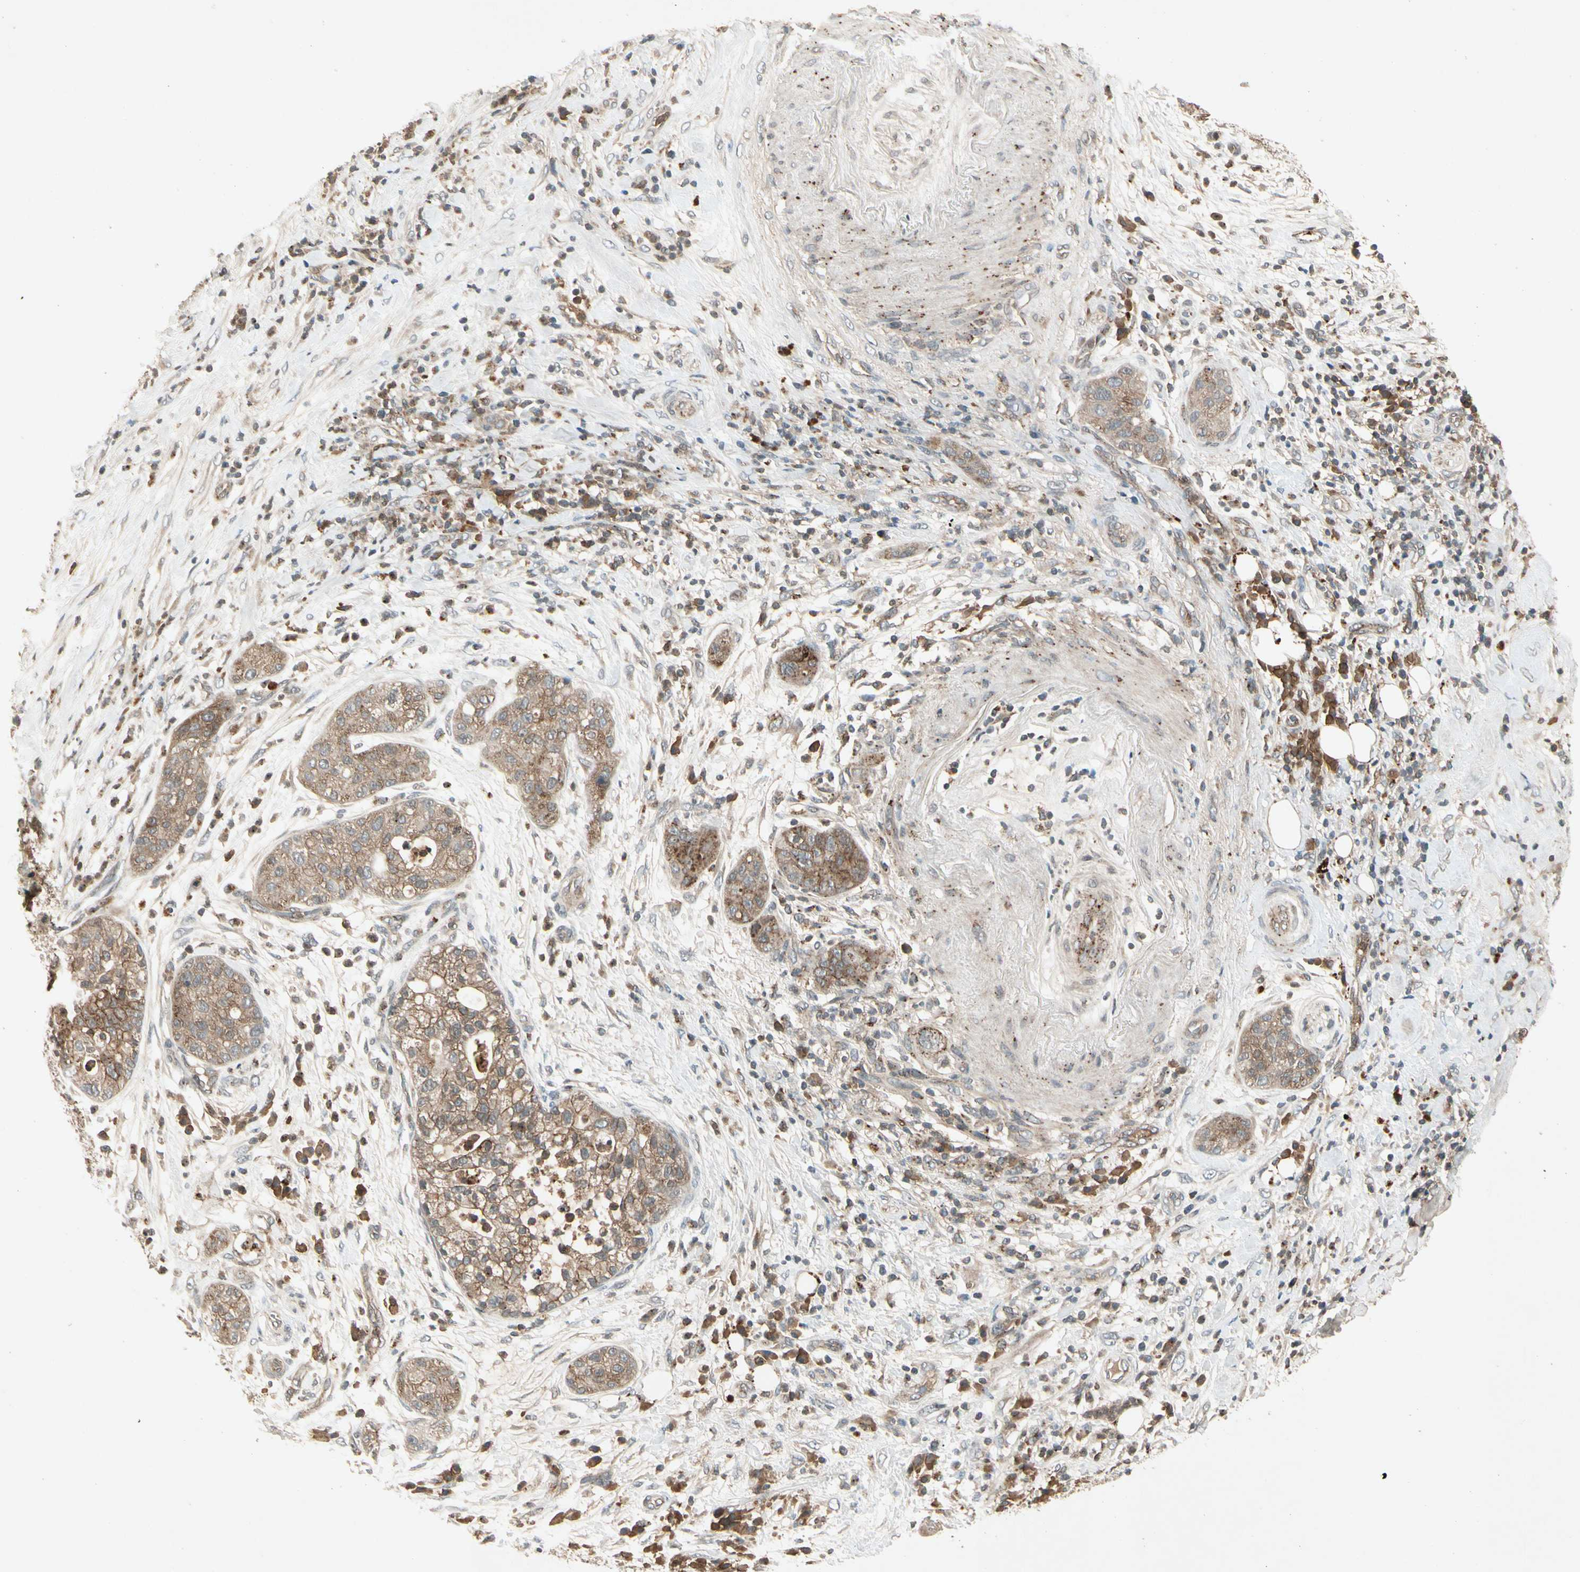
{"staining": {"intensity": "moderate", "quantity": ">75%", "location": "cytoplasmic/membranous"}, "tissue": "pancreatic cancer", "cell_type": "Tumor cells", "image_type": "cancer", "snomed": [{"axis": "morphology", "description": "Adenocarcinoma, NOS"}, {"axis": "topography", "description": "Pancreas"}], "caption": "Pancreatic adenocarcinoma tissue displays moderate cytoplasmic/membranous expression in about >75% of tumor cells", "gene": "FLOT1", "patient": {"sex": "female", "age": 78}}